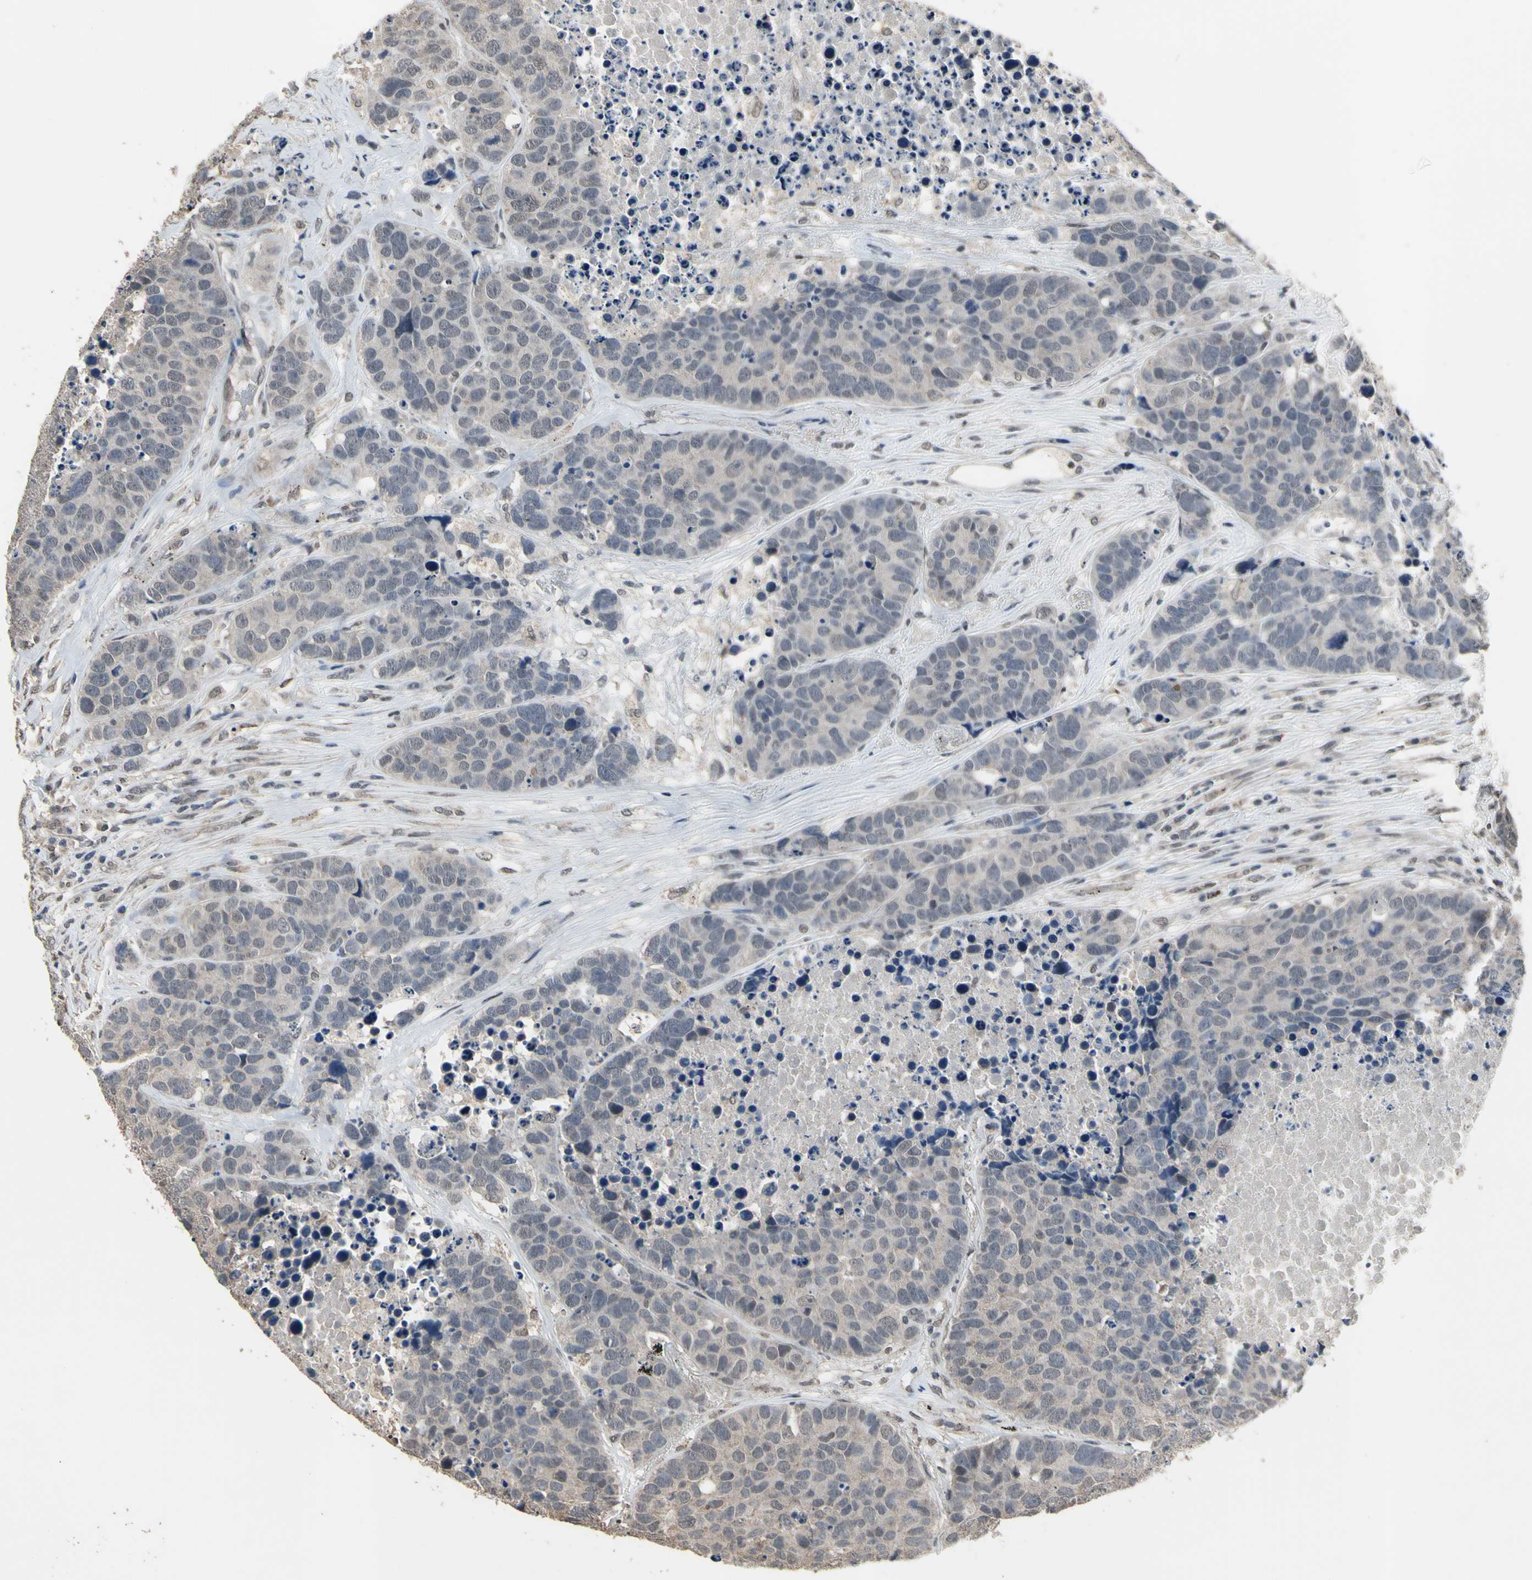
{"staining": {"intensity": "negative", "quantity": "none", "location": "none"}, "tissue": "carcinoid", "cell_type": "Tumor cells", "image_type": "cancer", "snomed": [{"axis": "morphology", "description": "Carcinoid, malignant, NOS"}, {"axis": "topography", "description": "Lung"}], "caption": "This is a micrograph of immunohistochemistry staining of carcinoid, which shows no positivity in tumor cells.", "gene": "ZNF174", "patient": {"sex": "male", "age": 60}}